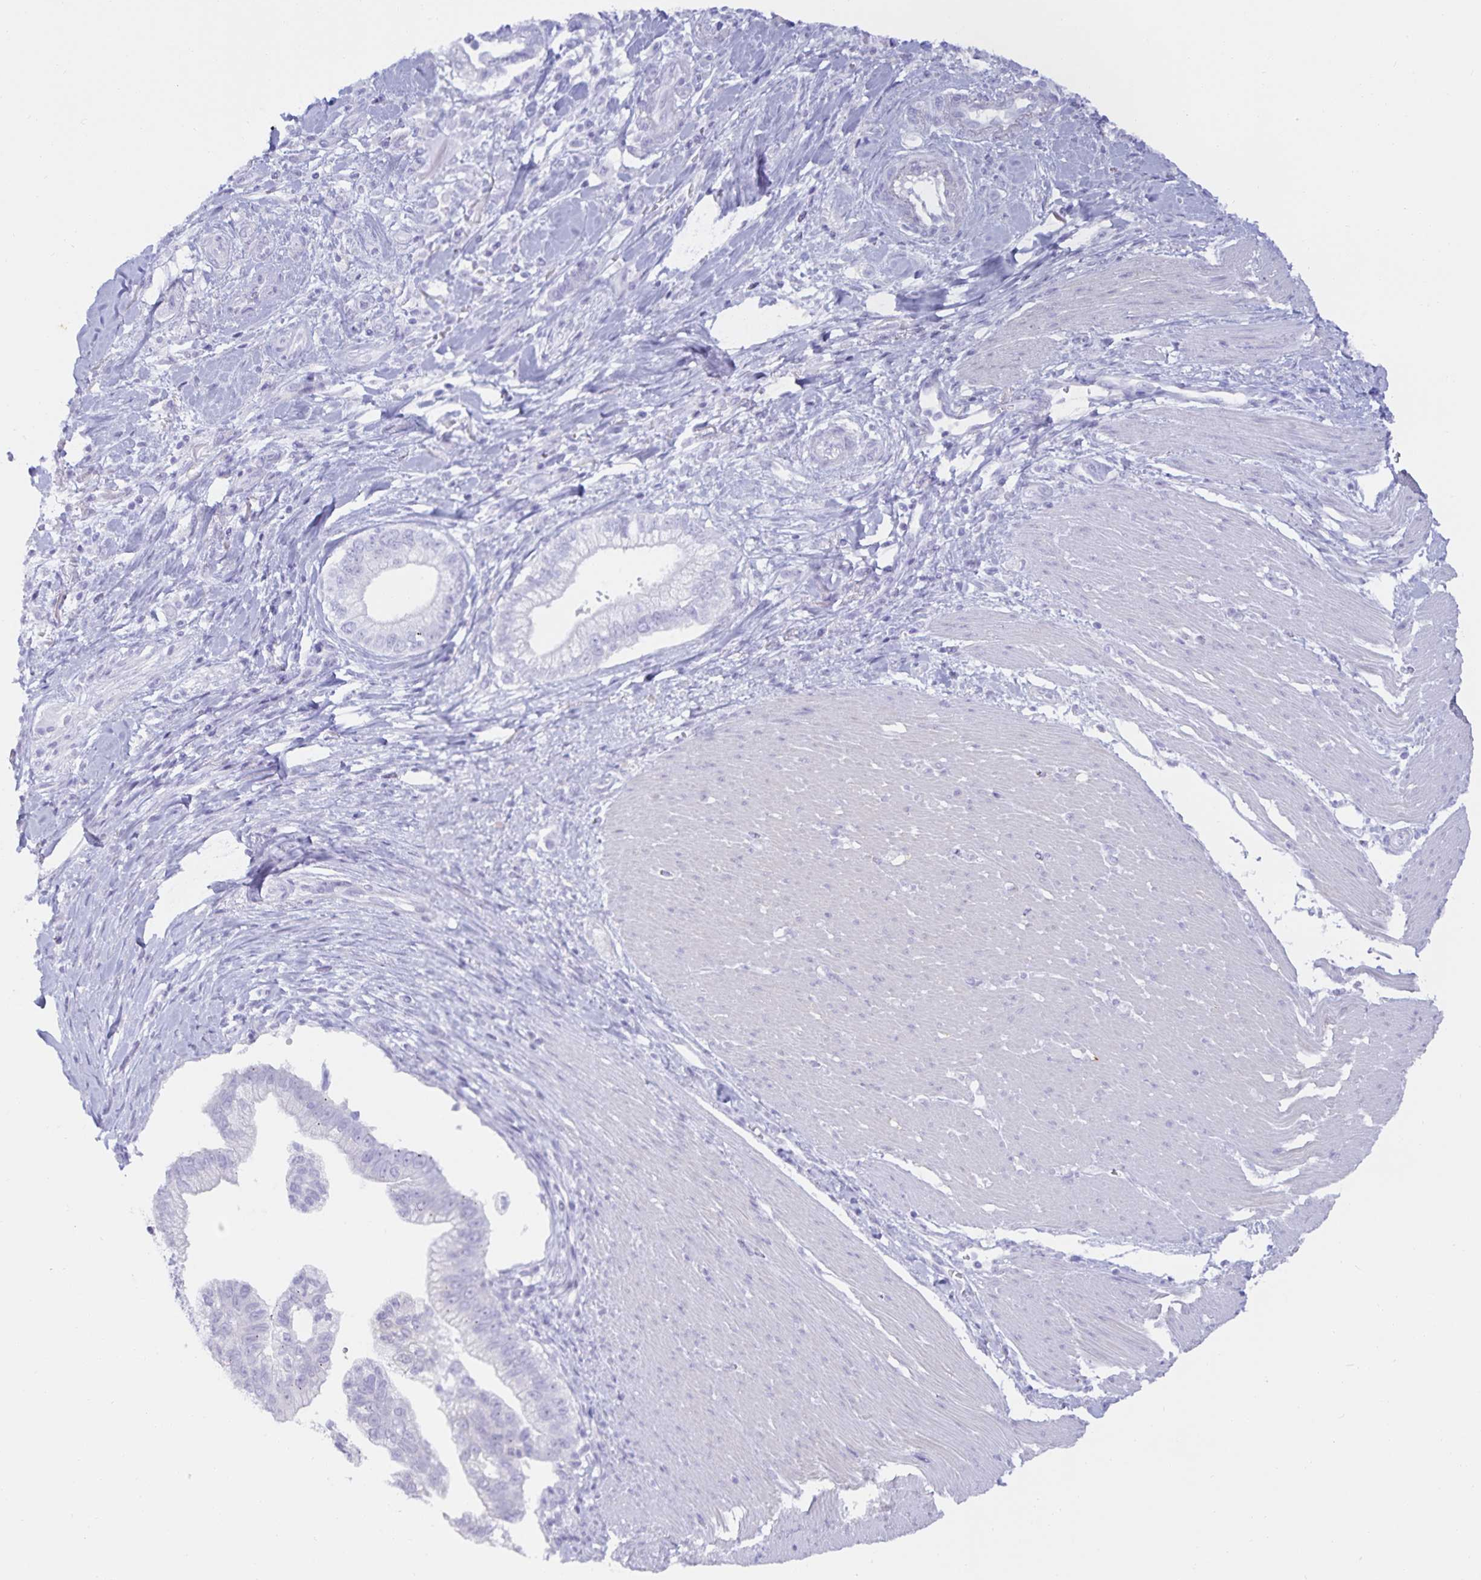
{"staining": {"intensity": "negative", "quantity": "none", "location": "none"}, "tissue": "pancreatic cancer", "cell_type": "Tumor cells", "image_type": "cancer", "snomed": [{"axis": "morphology", "description": "Adenocarcinoma, NOS"}, {"axis": "topography", "description": "Pancreas"}], "caption": "Histopathology image shows no significant protein staining in tumor cells of pancreatic cancer.", "gene": "MON2", "patient": {"sex": "male", "age": 70}}